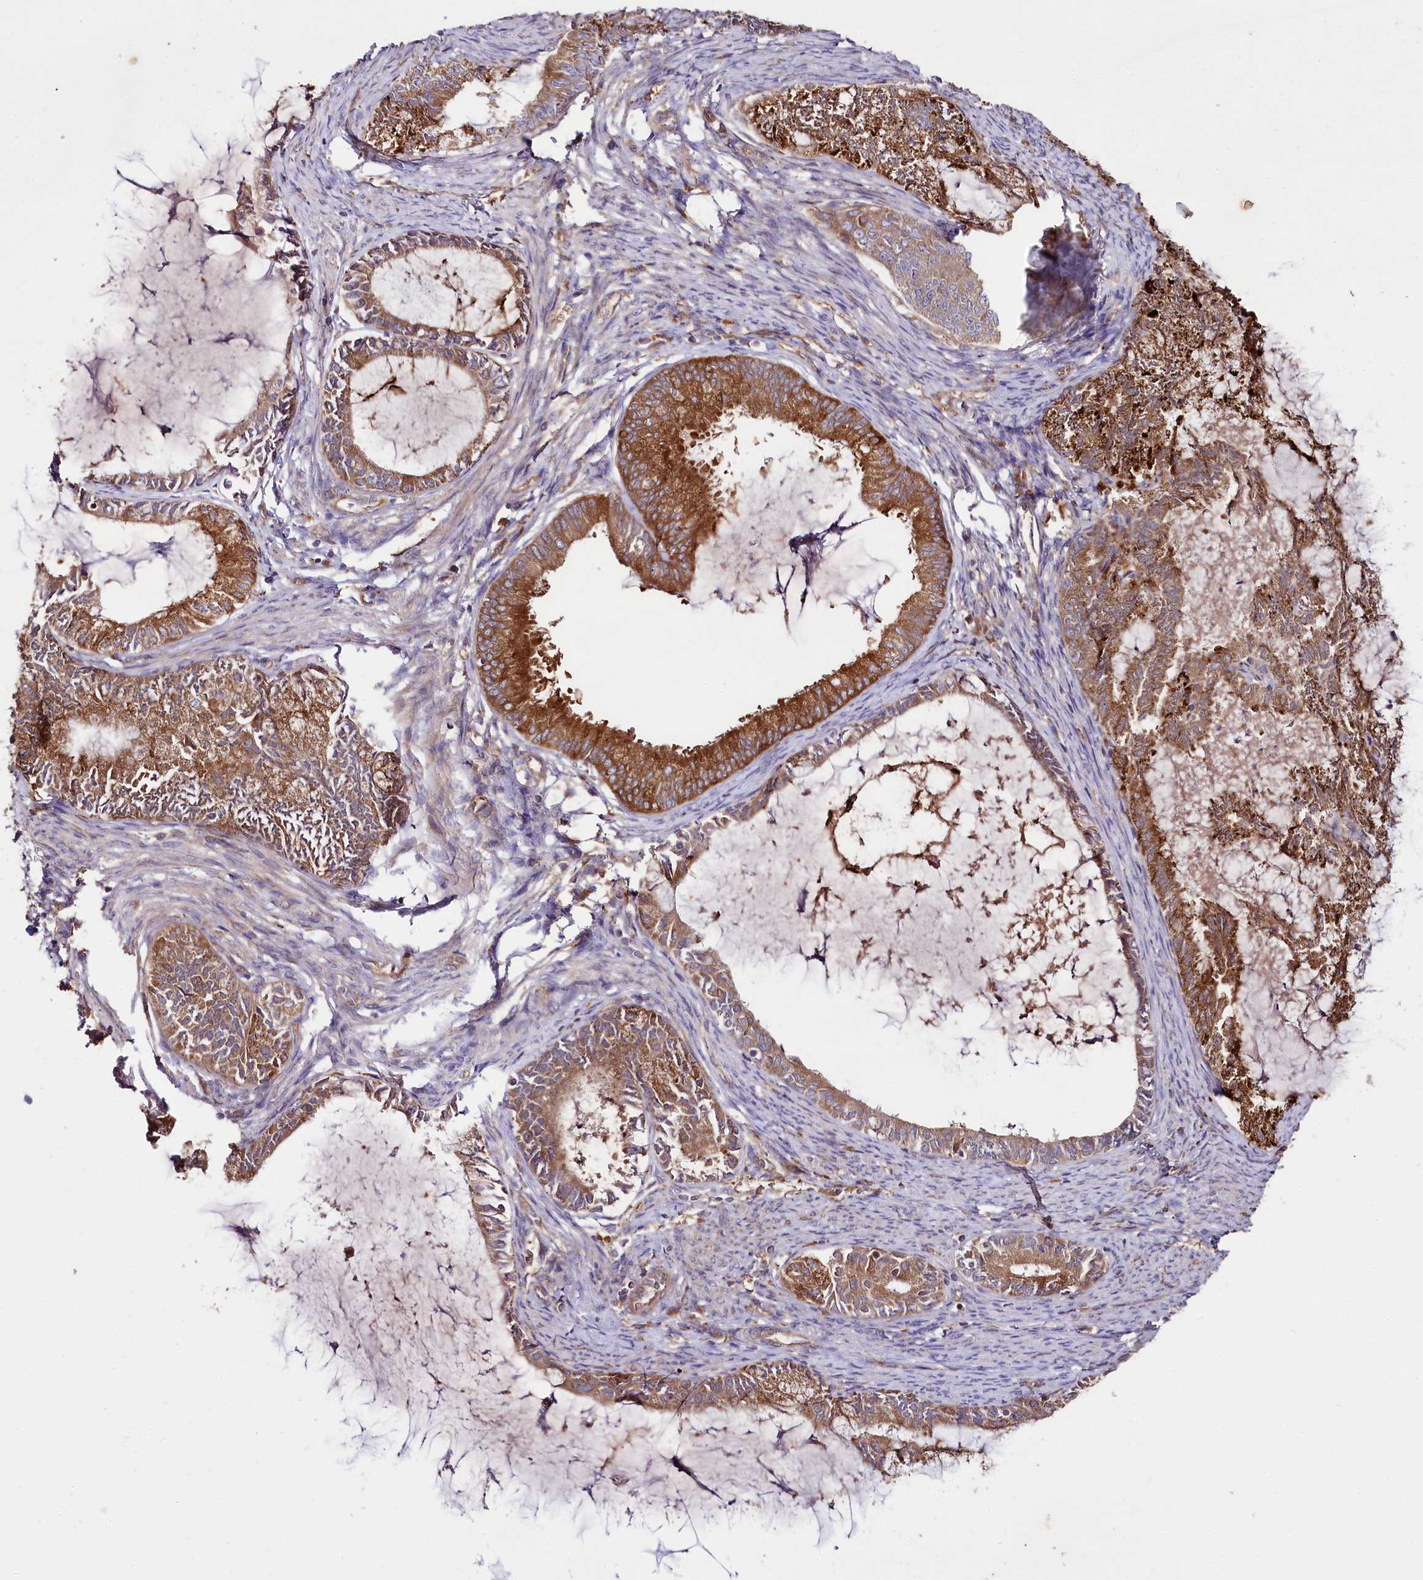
{"staining": {"intensity": "strong", "quantity": ">75%", "location": "cytoplasmic/membranous"}, "tissue": "endometrial cancer", "cell_type": "Tumor cells", "image_type": "cancer", "snomed": [{"axis": "morphology", "description": "Adenocarcinoma, NOS"}, {"axis": "topography", "description": "Endometrium"}], "caption": "Brown immunohistochemical staining in adenocarcinoma (endometrial) demonstrates strong cytoplasmic/membranous expression in approximately >75% of tumor cells. The staining is performed using DAB brown chromogen to label protein expression. The nuclei are counter-stained blue using hematoxylin.", "gene": "CEP295", "patient": {"sex": "female", "age": 86}}